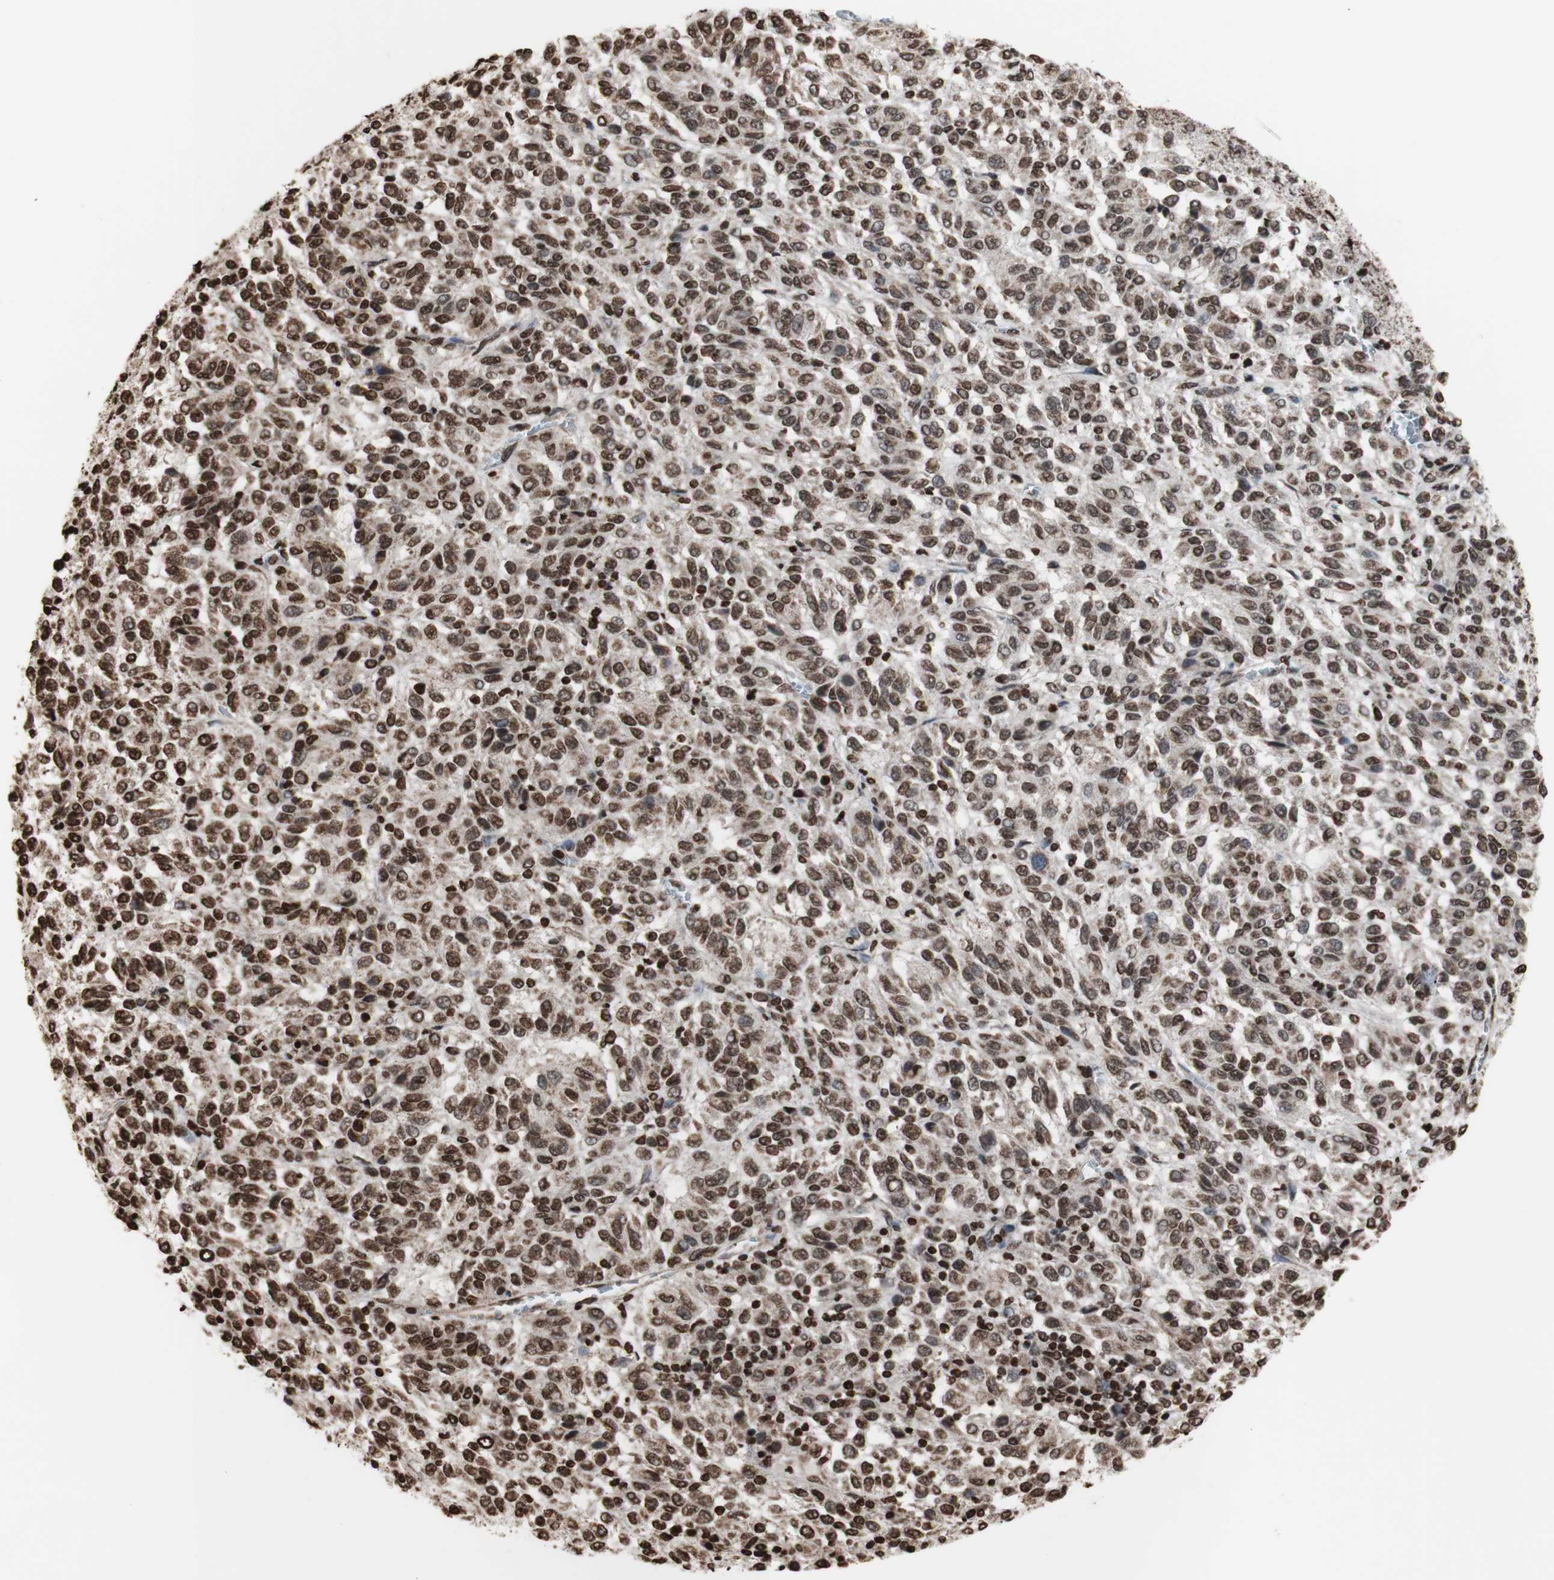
{"staining": {"intensity": "moderate", "quantity": ">75%", "location": "nuclear"}, "tissue": "melanoma", "cell_type": "Tumor cells", "image_type": "cancer", "snomed": [{"axis": "morphology", "description": "Malignant melanoma, Metastatic site"}, {"axis": "topography", "description": "Lung"}], "caption": "This is a photomicrograph of immunohistochemistry (IHC) staining of melanoma, which shows moderate expression in the nuclear of tumor cells.", "gene": "SNAI2", "patient": {"sex": "male", "age": 64}}